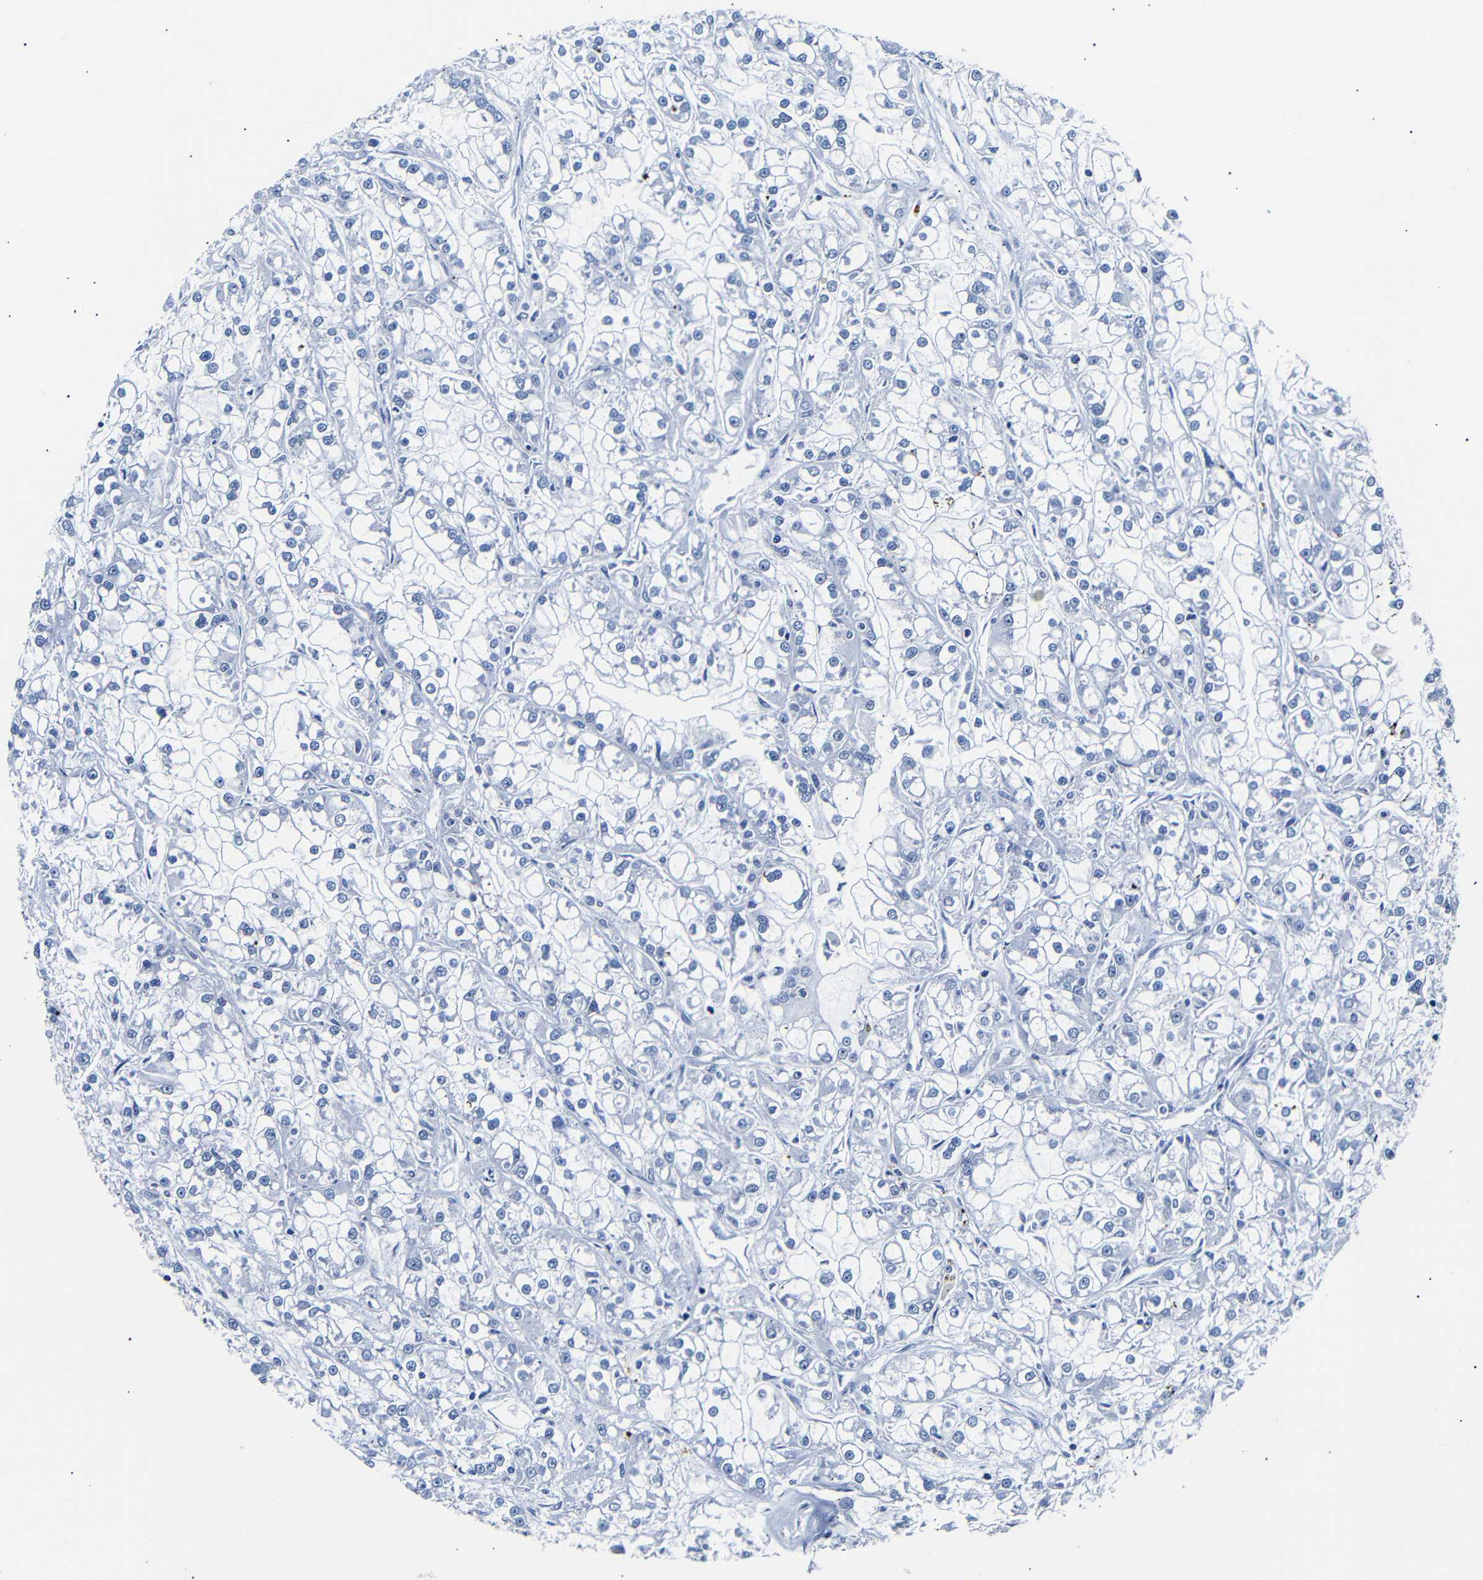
{"staining": {"intensity": "negative", "quantity": "none", "location": "none"}, "tissue": "renal cancer", "cell_type": "Tumor cells", "image_type": "cancer", "snomed": [{"axis": "morphology", "description": "Adenocarcinoma, NOS"}, {"axis": "topography", "description": "Kidney"}], "caption": "High power microscopy image of an IHC photomicrograph of renal cancer (adenocarcinoma), revealing no significant positivity in tumor cells.", "gene": "GAP43", "patient": {"sex": "female", "age": 52}}